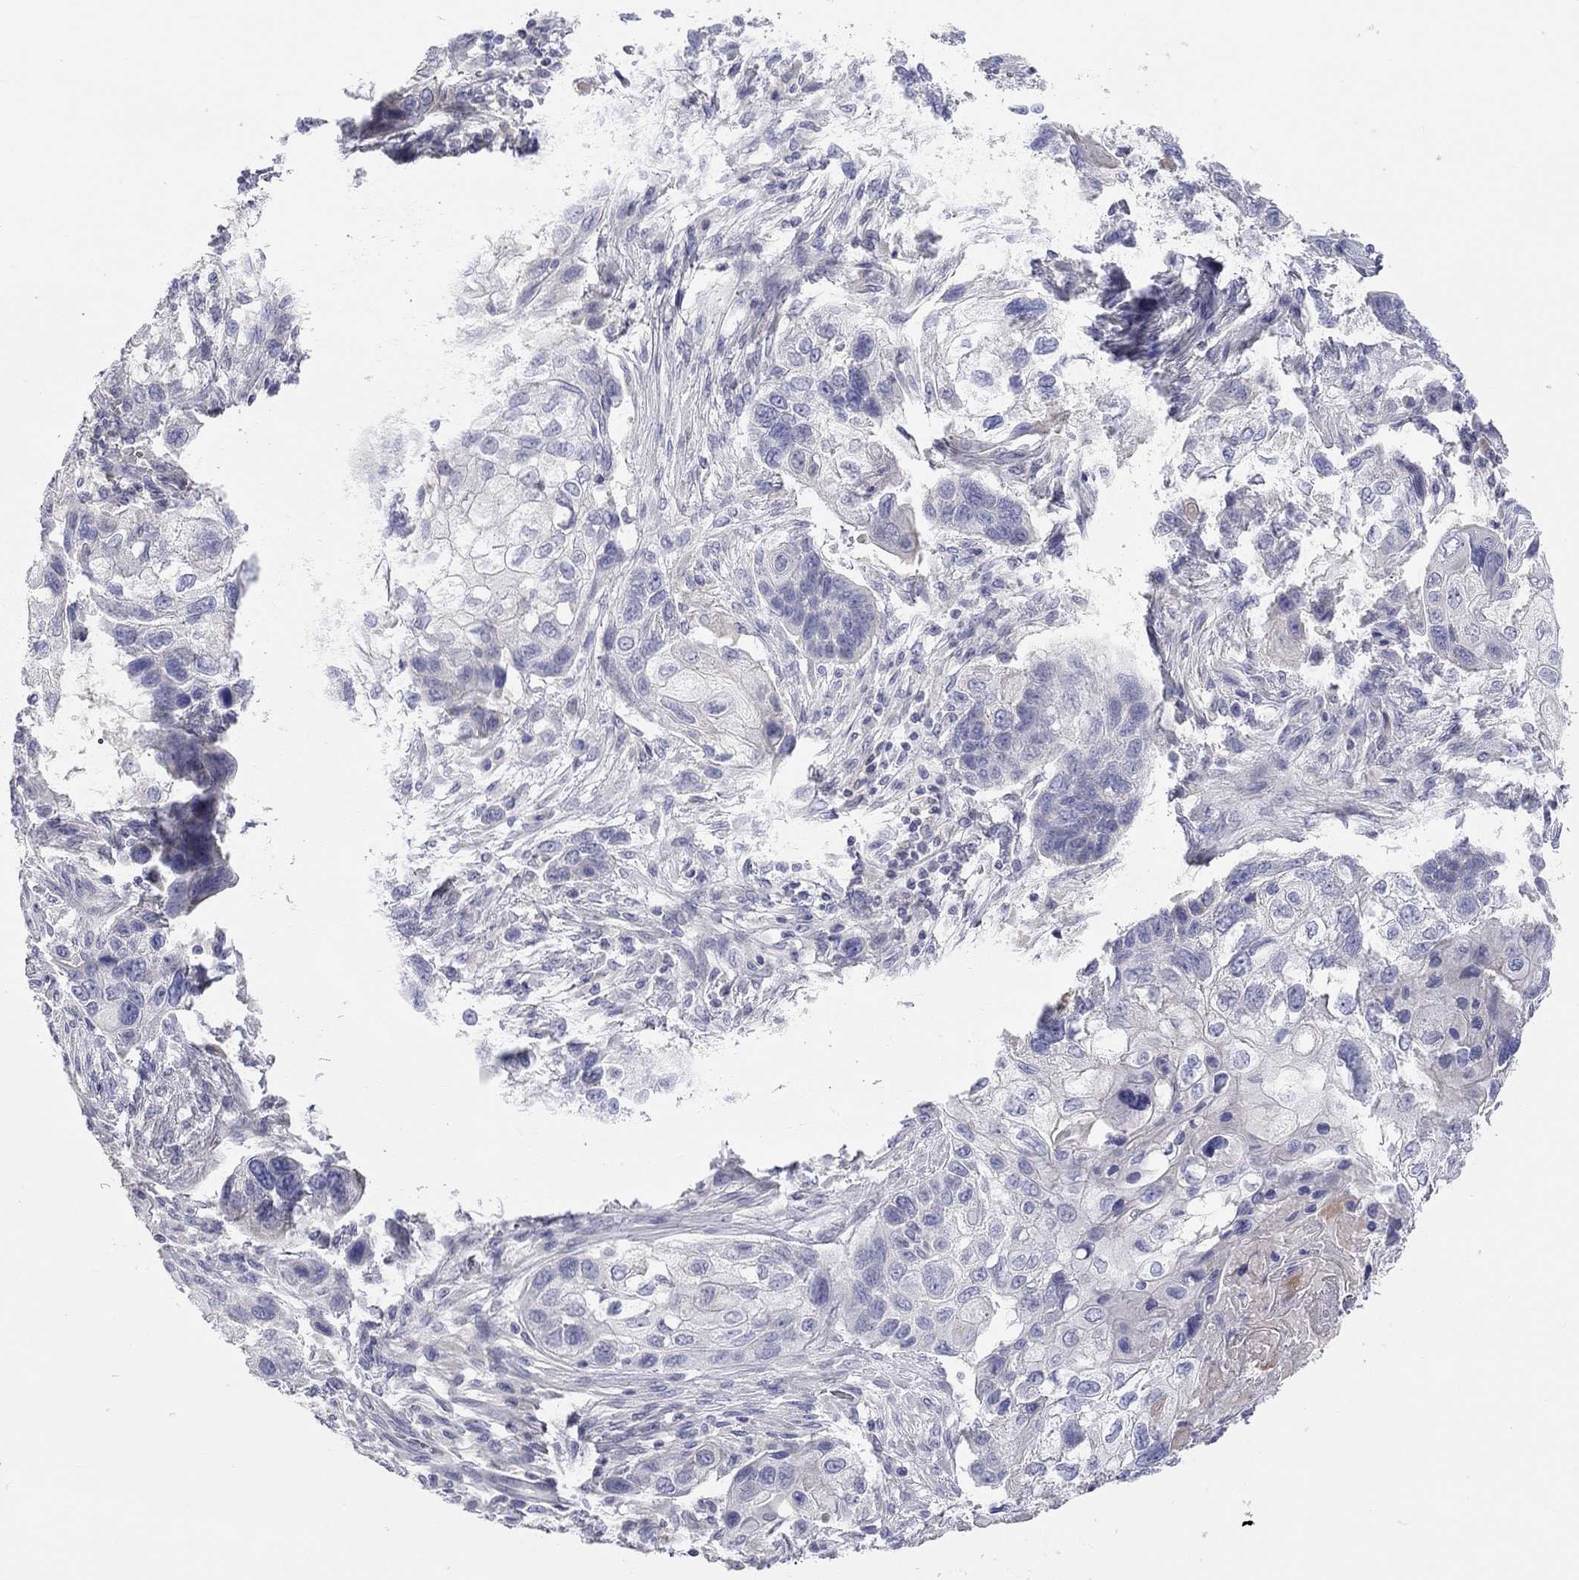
{"staining": {"intensity": "negative", "quantity": "none", "location": "none"}, "tissue": "lung cancer", "cell_type": "Tumor cells", "image_type": "cancer", "snomed": [{"axis": "morphology", "description": "Normal tissue, NOS"}, {"axis": "morphology", "description": "Squamous cell carcinoma, NOS"}, {"axis": "topography", "description": "Bronchus"}, {"axis": "topography", "description": "Lung"}], "caption": "Immunohistochemistry (IHC) of human lung cancer reveals no staining in tumor cells.", "gene": "ST7L", "patient": {"sex": "male", "age": 69}}